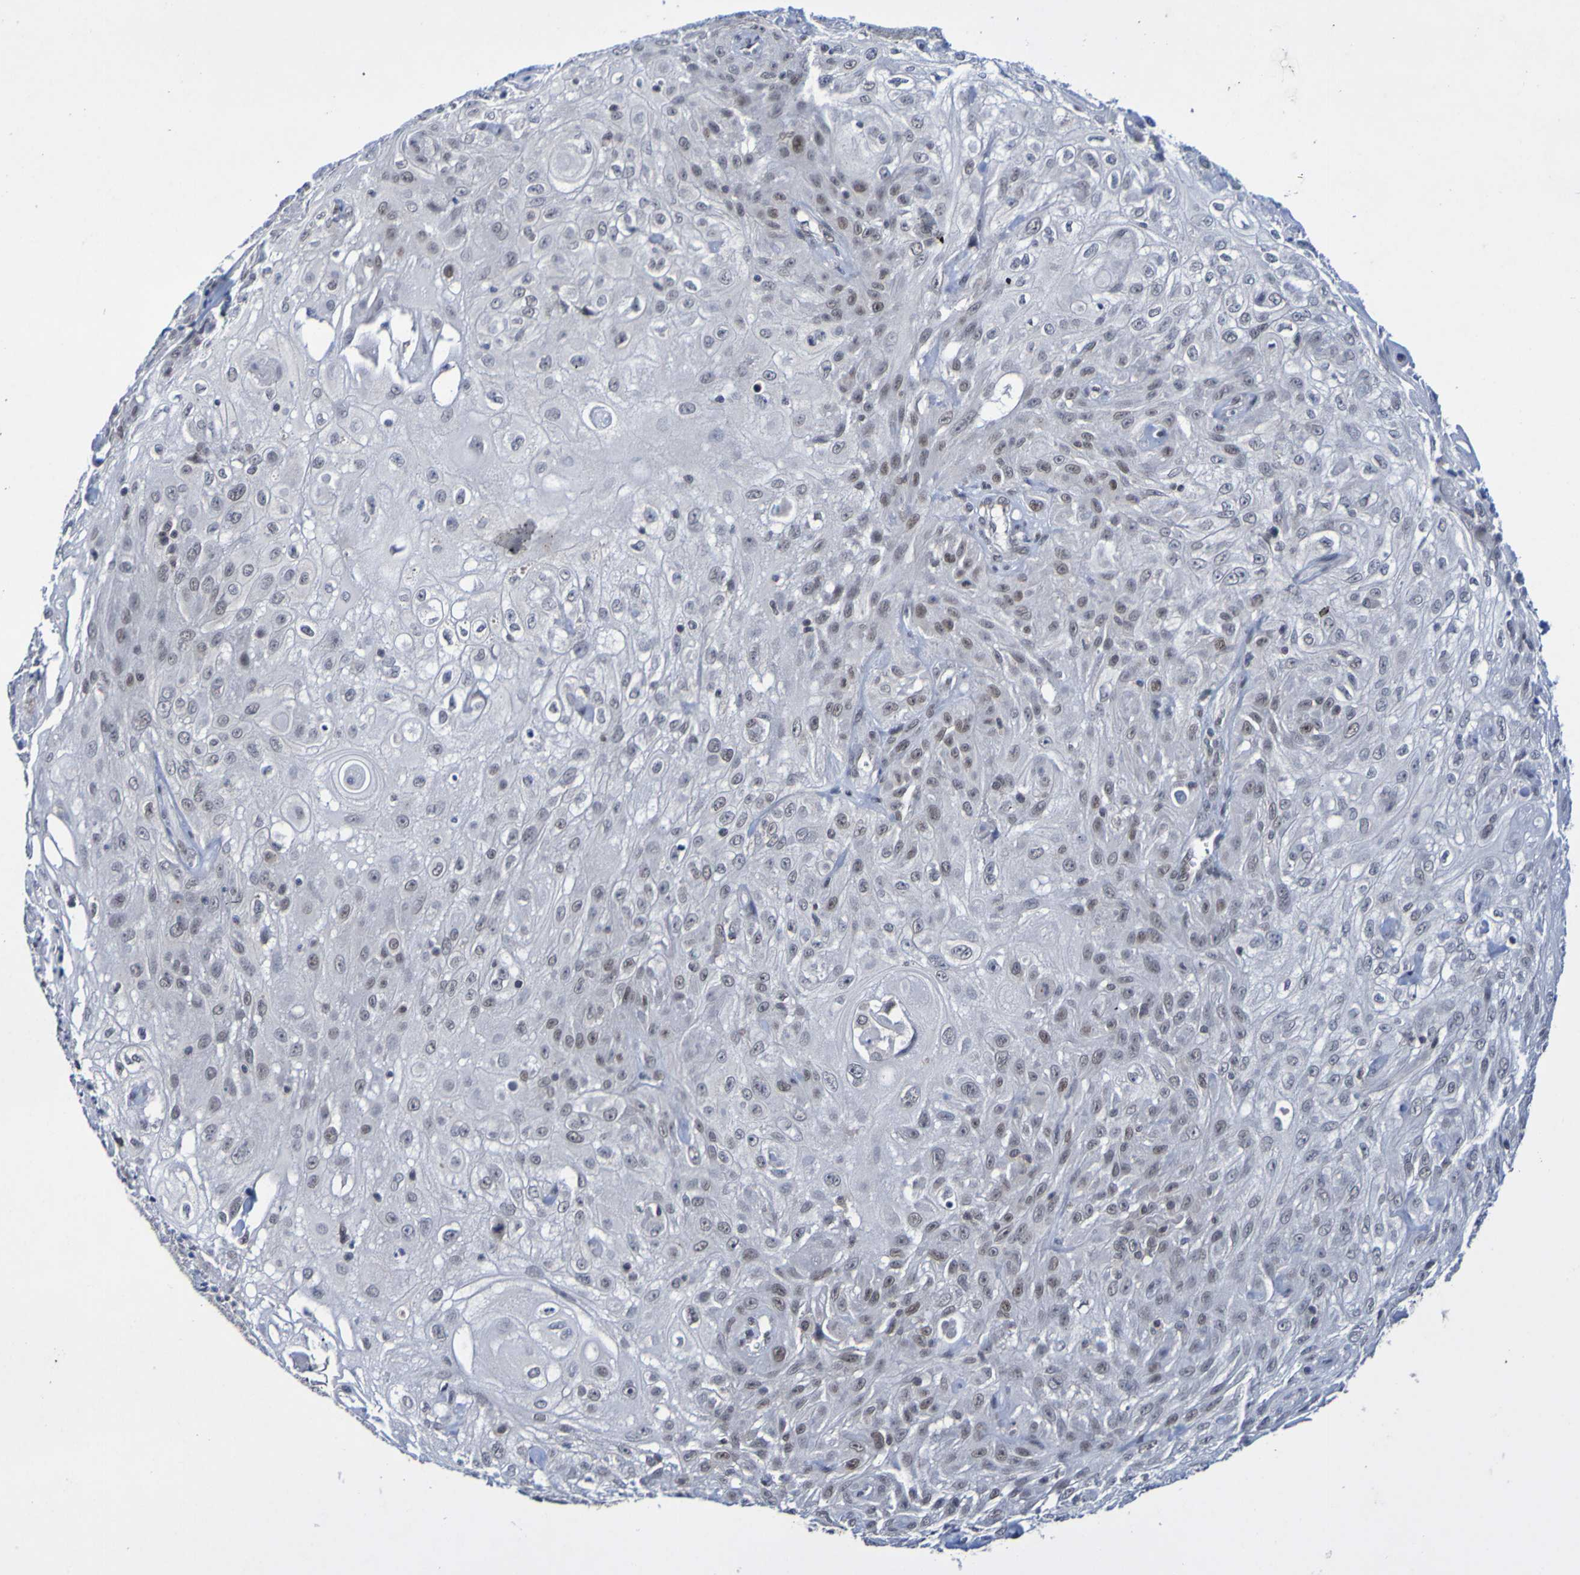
{"staining": {"intensity": "weak", "quantity": "25%-75%", "location": "nuclear"}, "tissue": "skin cancer", "cell_type": "Tumor cells", "image_type": "cancer", "snomed": [{"axis": "morphology", "description": "Squamous cell carcinoma, NOS"}, {"axis": "topography", "description": "Skin"}], "caption": "Immunohistochemical staining of human skin squamous cell carcinoma demonstrates low levels of weak nuclear expression in approximately 25%-75% of tumor cells.", "gene": "PCGF1", "patient": {"sex": "male", "age": 75}}